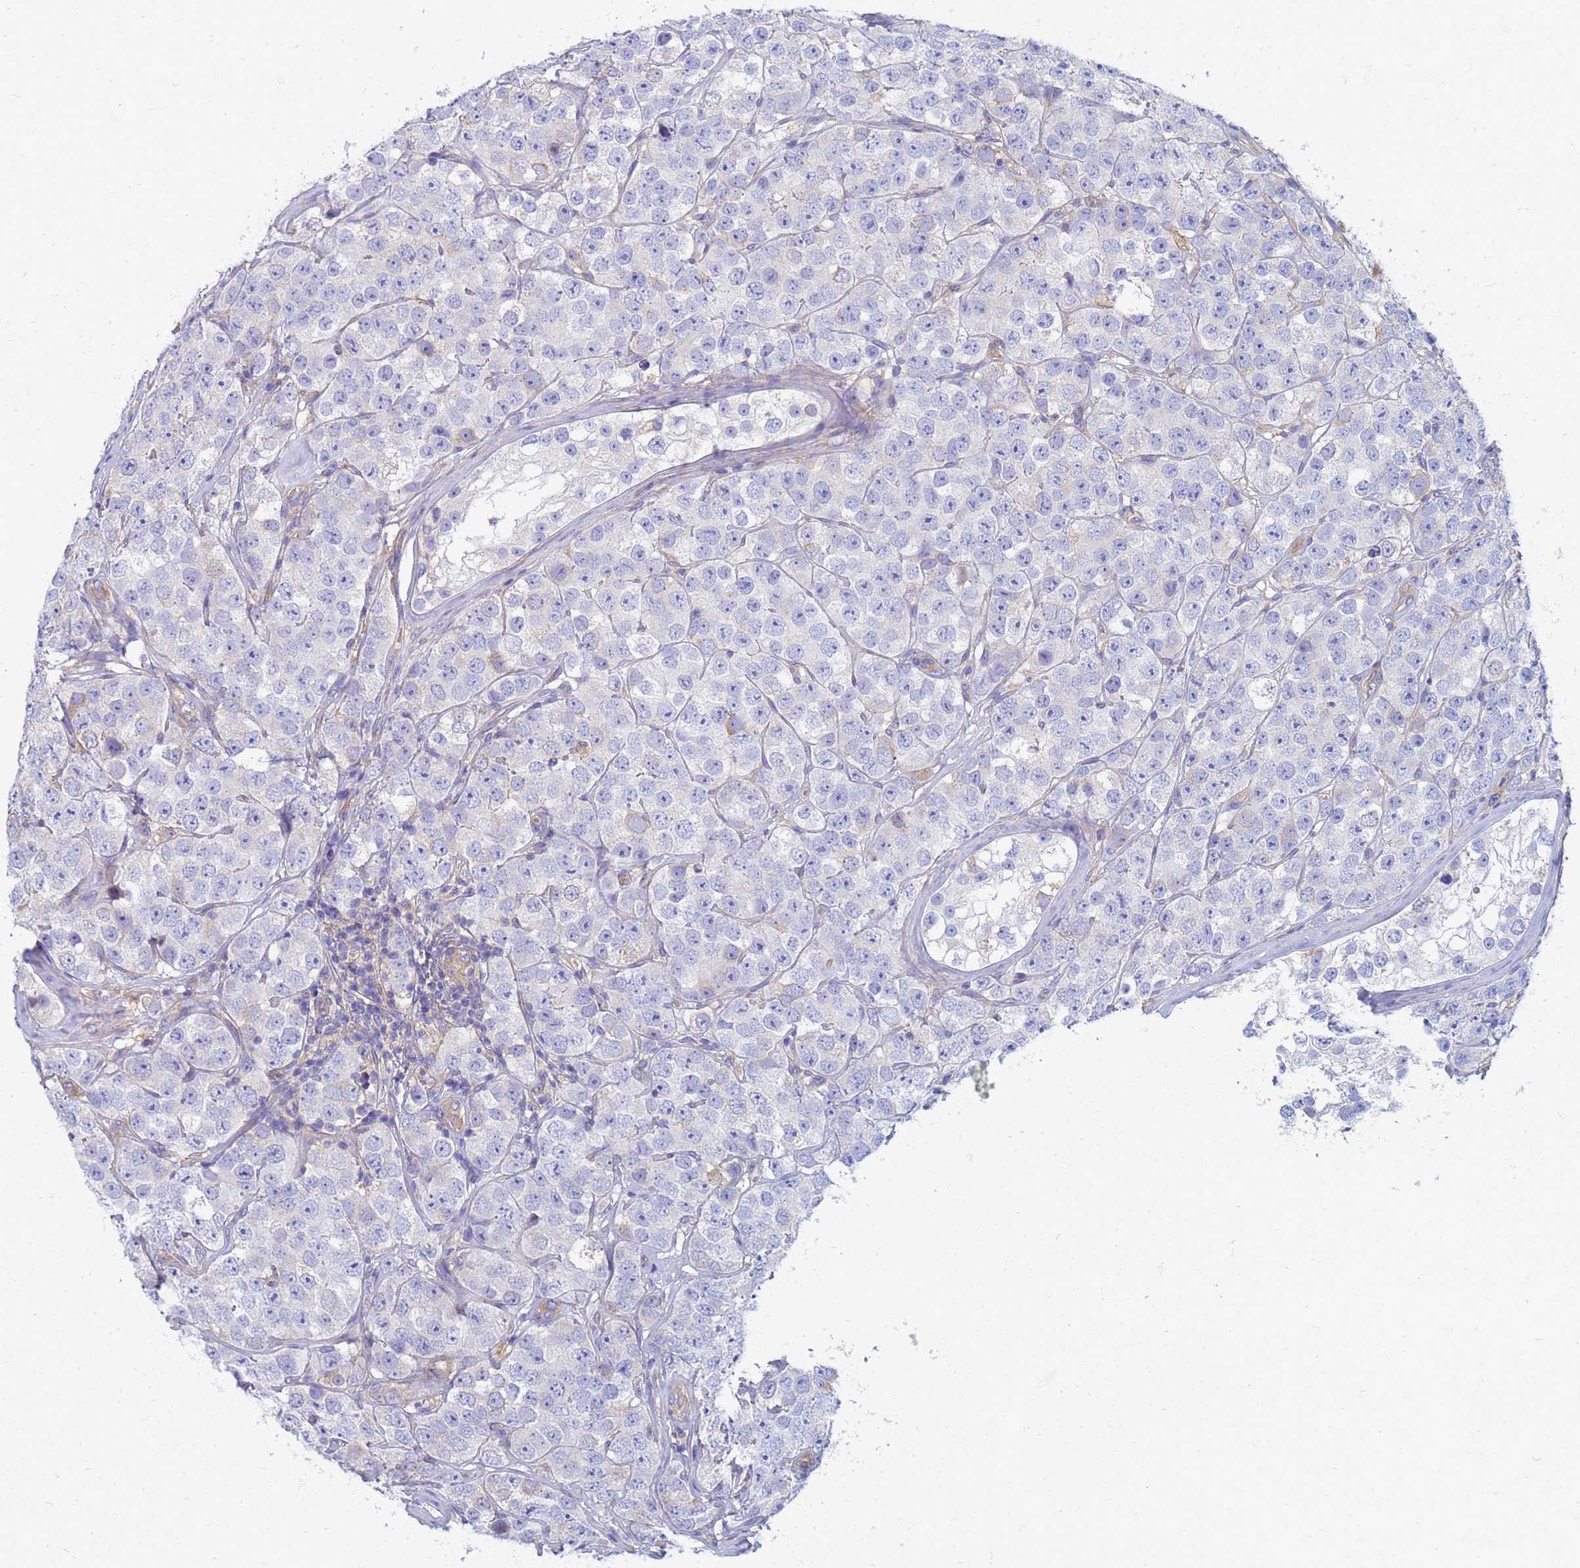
{"staining": {"intensity": "negative", "quantity": "none", "location": "none"}, "tissue": "testis cancer", "cell_type": "Tumor cells", "image_type": "cancer", "snomed": [{"axis": "morphology", "description": "Seminoma, NOS"}, {"axis": "topography", "description": "Testis"}], "caption": "Tumor cells show no significant positivity in seminoma (testis).", "gene": "EEA1", "patient": {"sex": "male", "age": 28}}